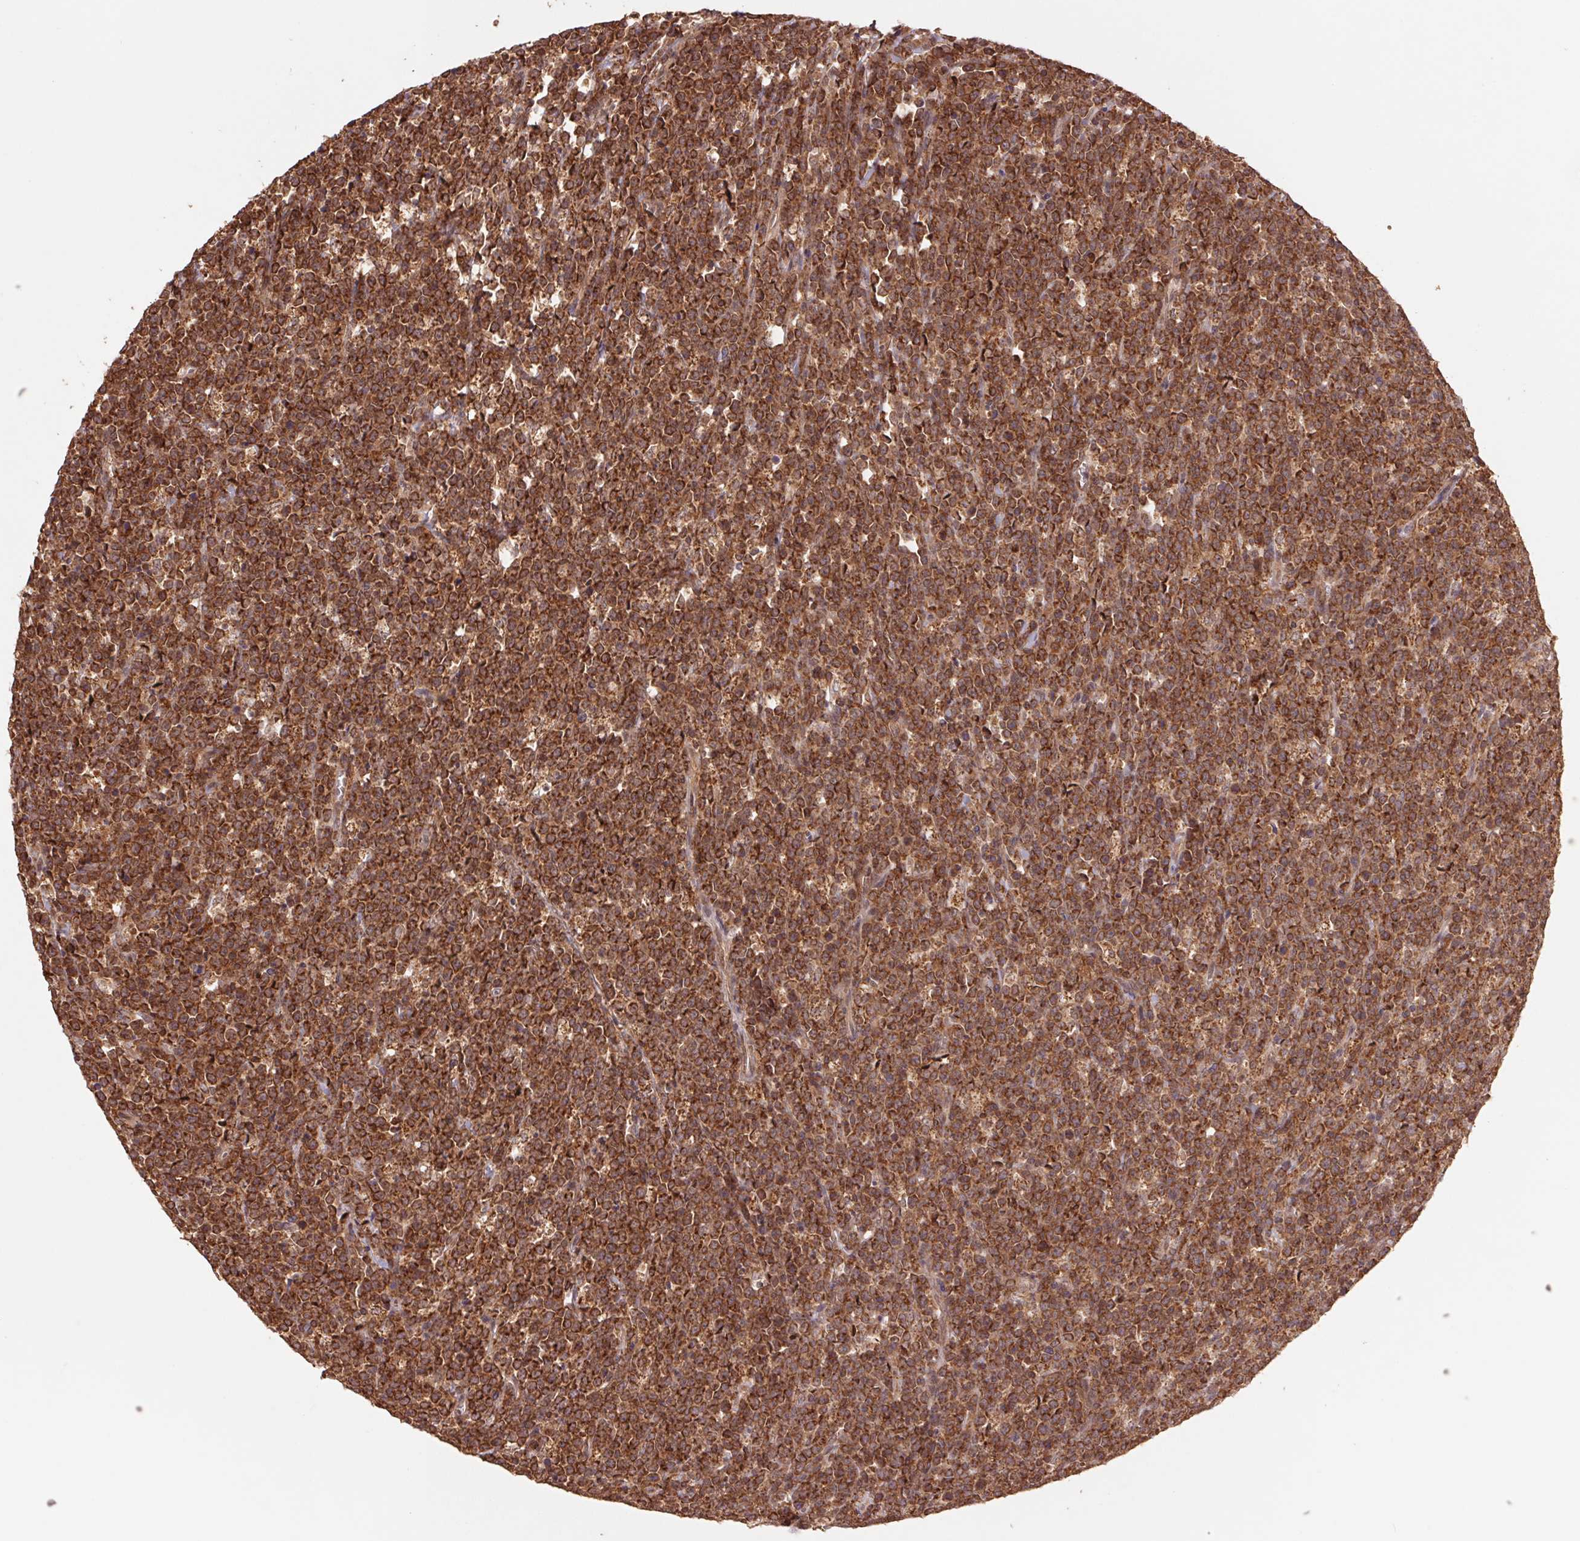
{"staining": {"intensity": "strong", "quantity": ">75%", "location": "cytoplasmic/membranous"}, "tissue": "lymphoma", "cell_type": "Tumor cells", "image_type": "cancer", "snomed": [{"axis": "morphology", "description": "Malignant lymphoma, non-Hodgkin's type, High grade"}, {"axis": "topography", "description": "Small intestine"}], "caption": "The image reveals a brown stain indicating the presence of a protein in the cytoplasmic/membranous of tumor cells in high-grade malignant lymphoma, non-Hodgkin's type.", "gene": "URM1", "patient": {"sex": "female", "age": 56}}